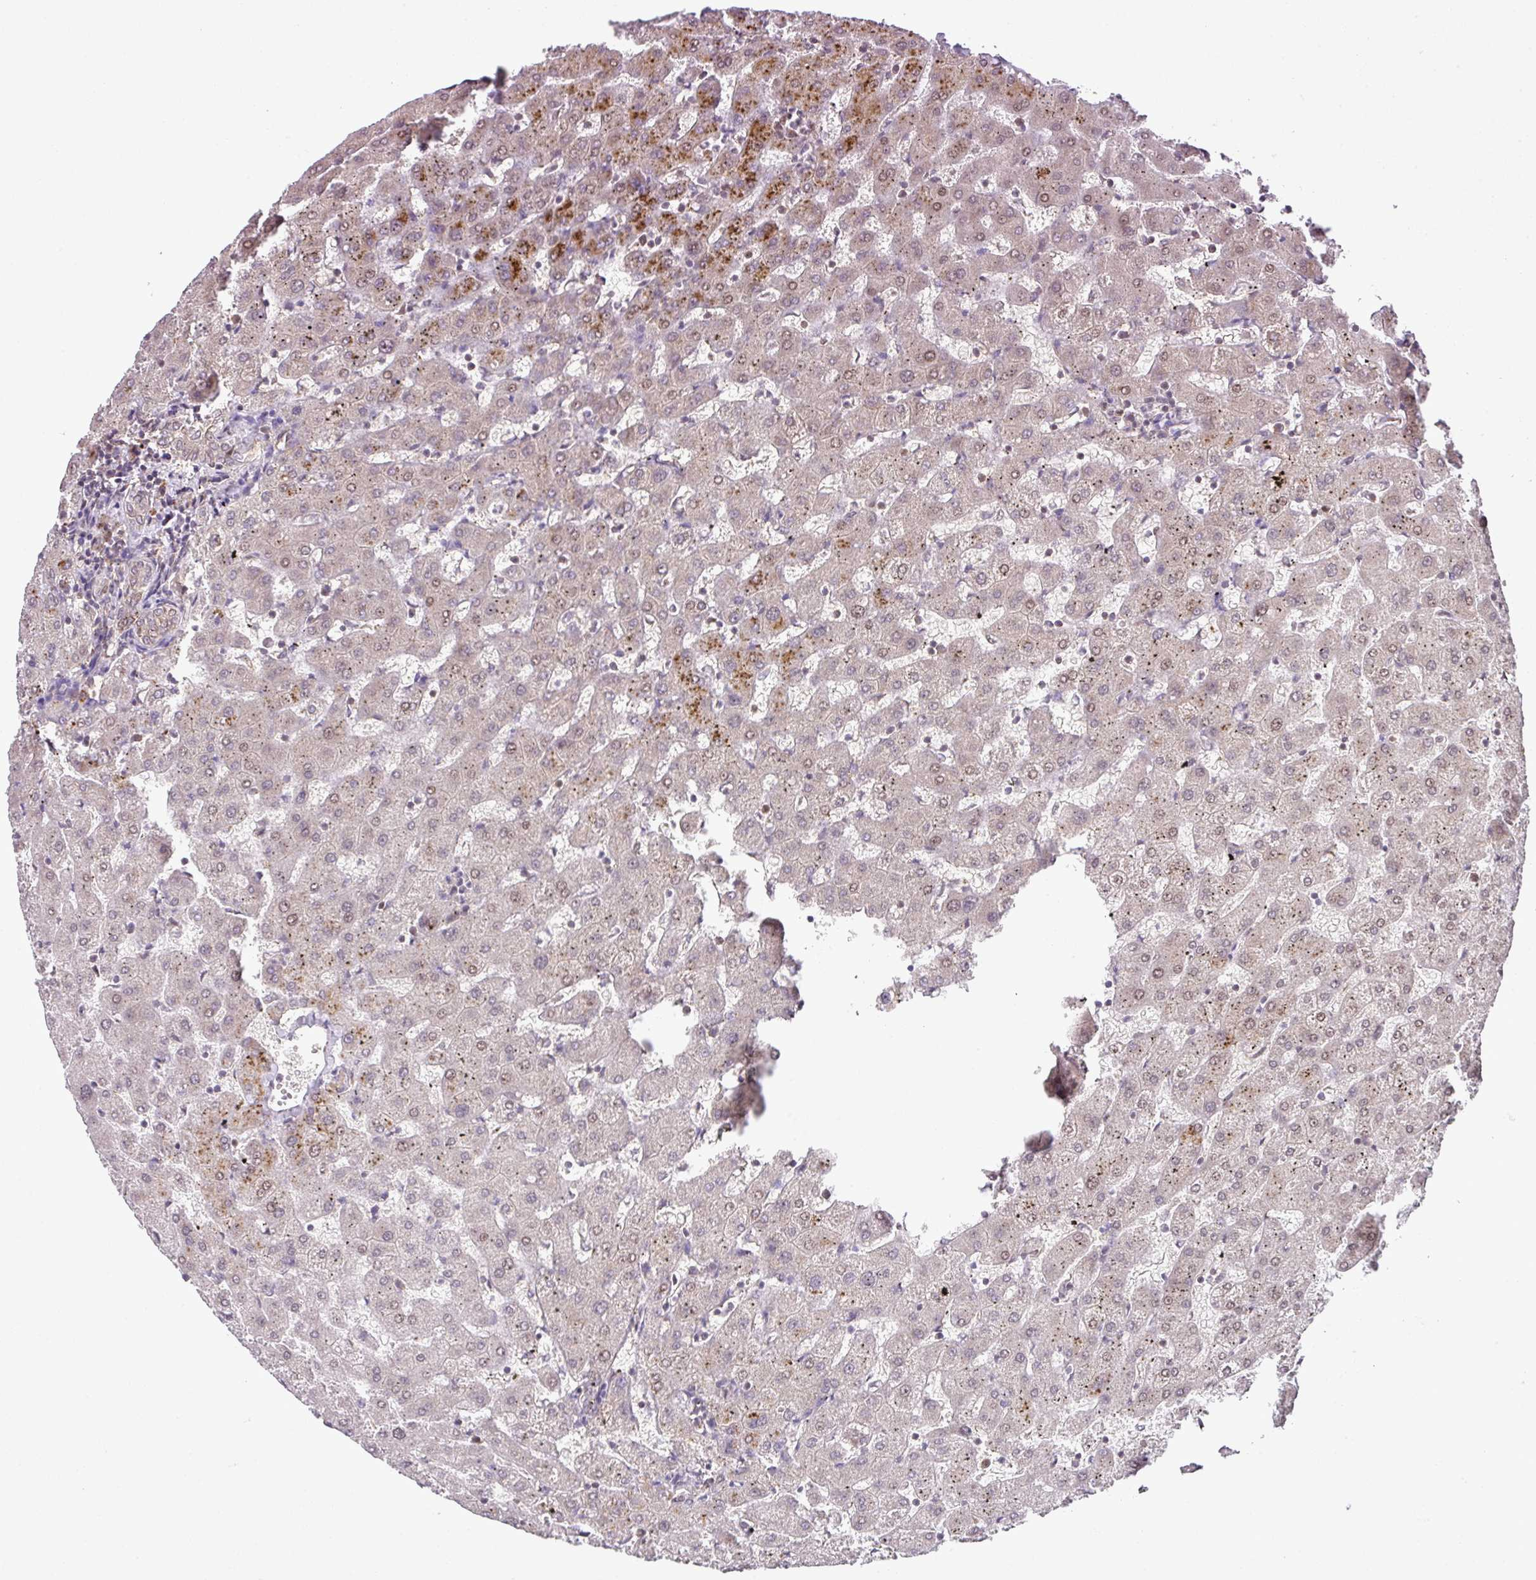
{"staining": {"intensity": "weak", "quantity": "25%-75%", "location": "cytoplasmic/membranous,nuclear"}, "tissue": "liver", "cell_type": "Cholangiocytes", "image_type": "normal", "snomed": [{"axis": "morphology", "description": "Normal tissue, NOS"}, {"axis": "topography", "description": "Liver"}], "caption": "IHC micrograph of normal liver: liver stained using immunohistochemistry (IHC) demonstrates low levels of weak protein expression localized specifically in the cytoplasmic/membranous,nuclear of cholangiocytes, appearing as a cytoplasmic/membranous,nuclear brown color.", "gene": "PLK1", "patient": {"sex": "female", "age": 63}}